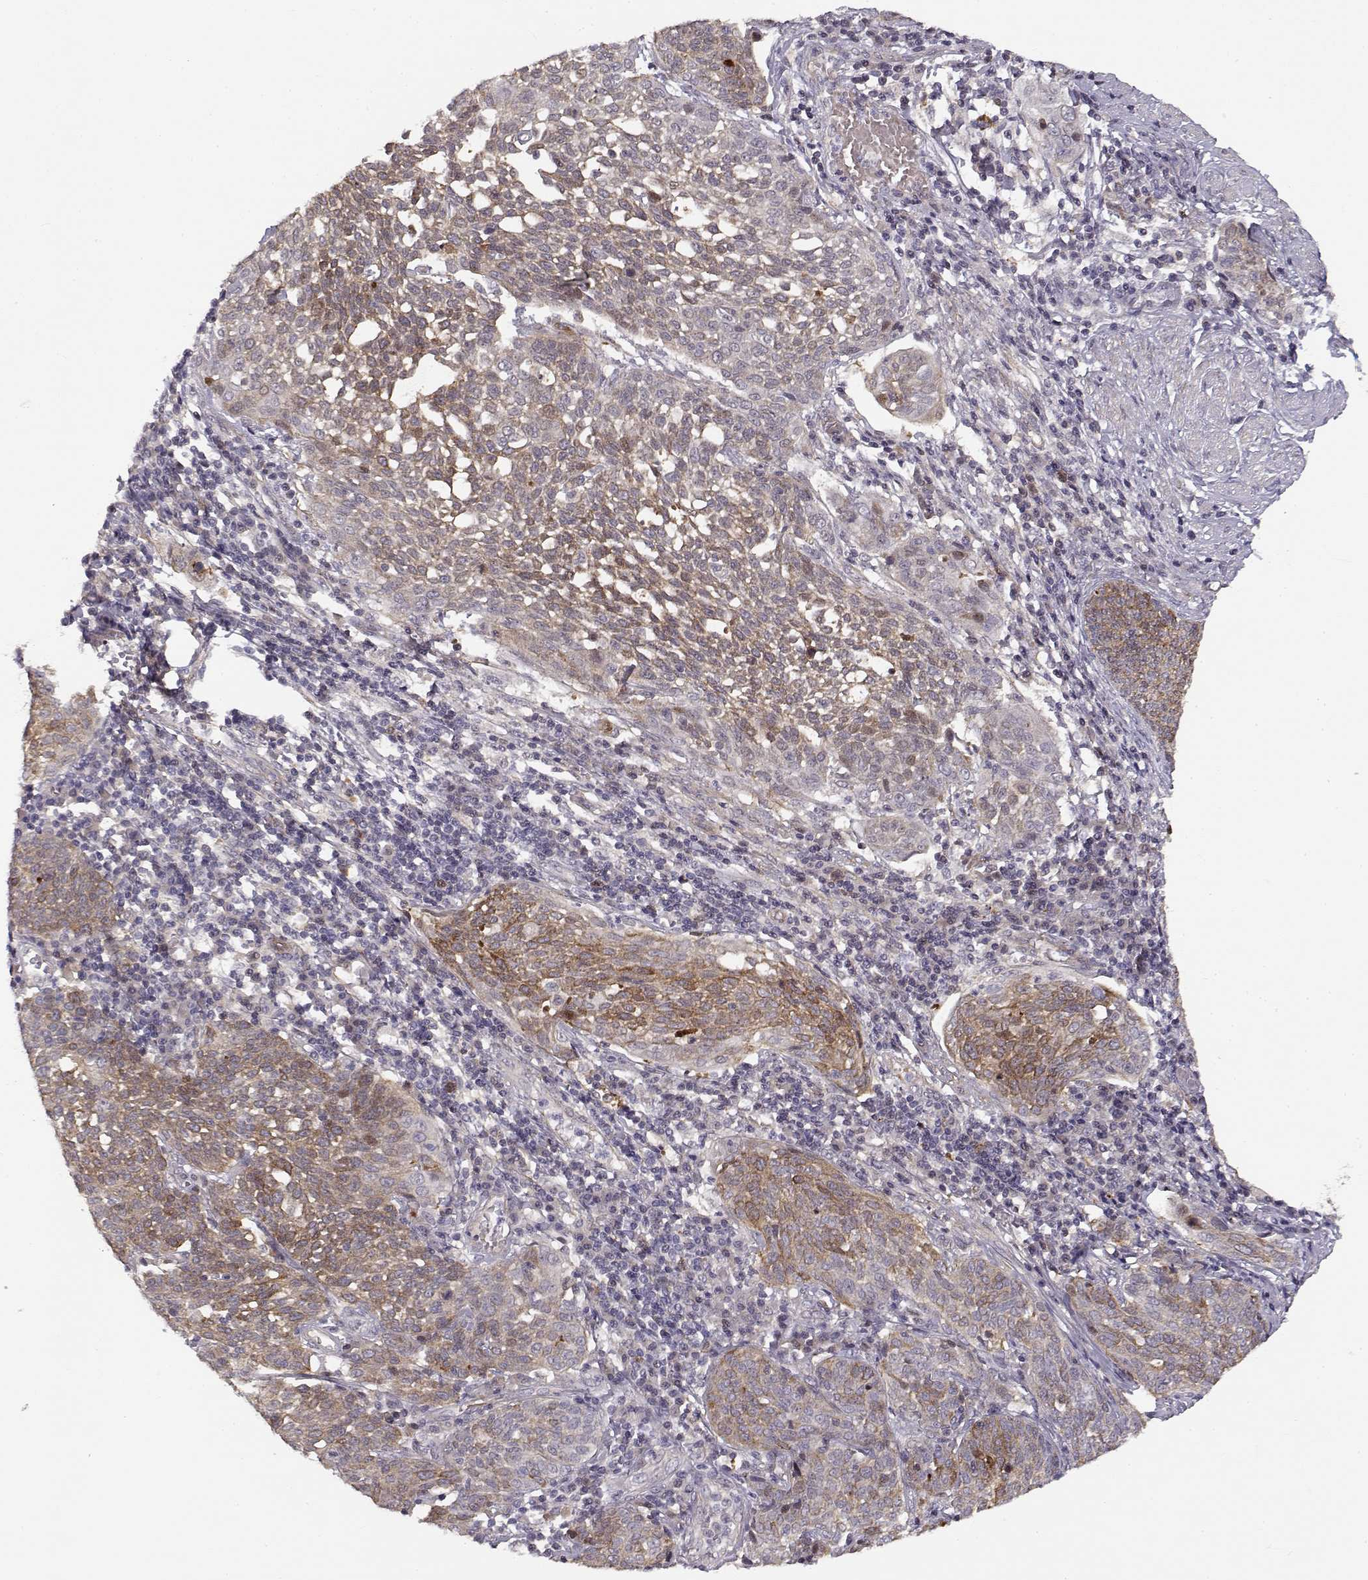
{"staining": {"intensity": "moderate", "quantity": "<25%", "location": "cytoplasmic/membranous"}, "tissue": "cervical cancer", "cell_type": "Tumor cells", "image_type": "cancer", "snomed": [{"axis": "morphology", "description": "Squamous cell carcinoma, NOS"}, {"axis": "topography", "description": "Cervix"}], "caption": "Moderate cytoplasmic/membranous protein expression is identified in approximately <25% of tumor cells in squamous cell carcinoma (cervical). (DAB IHC, brown staining for protein, blue staining for nuclei).", "gene": "RGS9BP", "patient": {"sex": "female", "age": 34}}